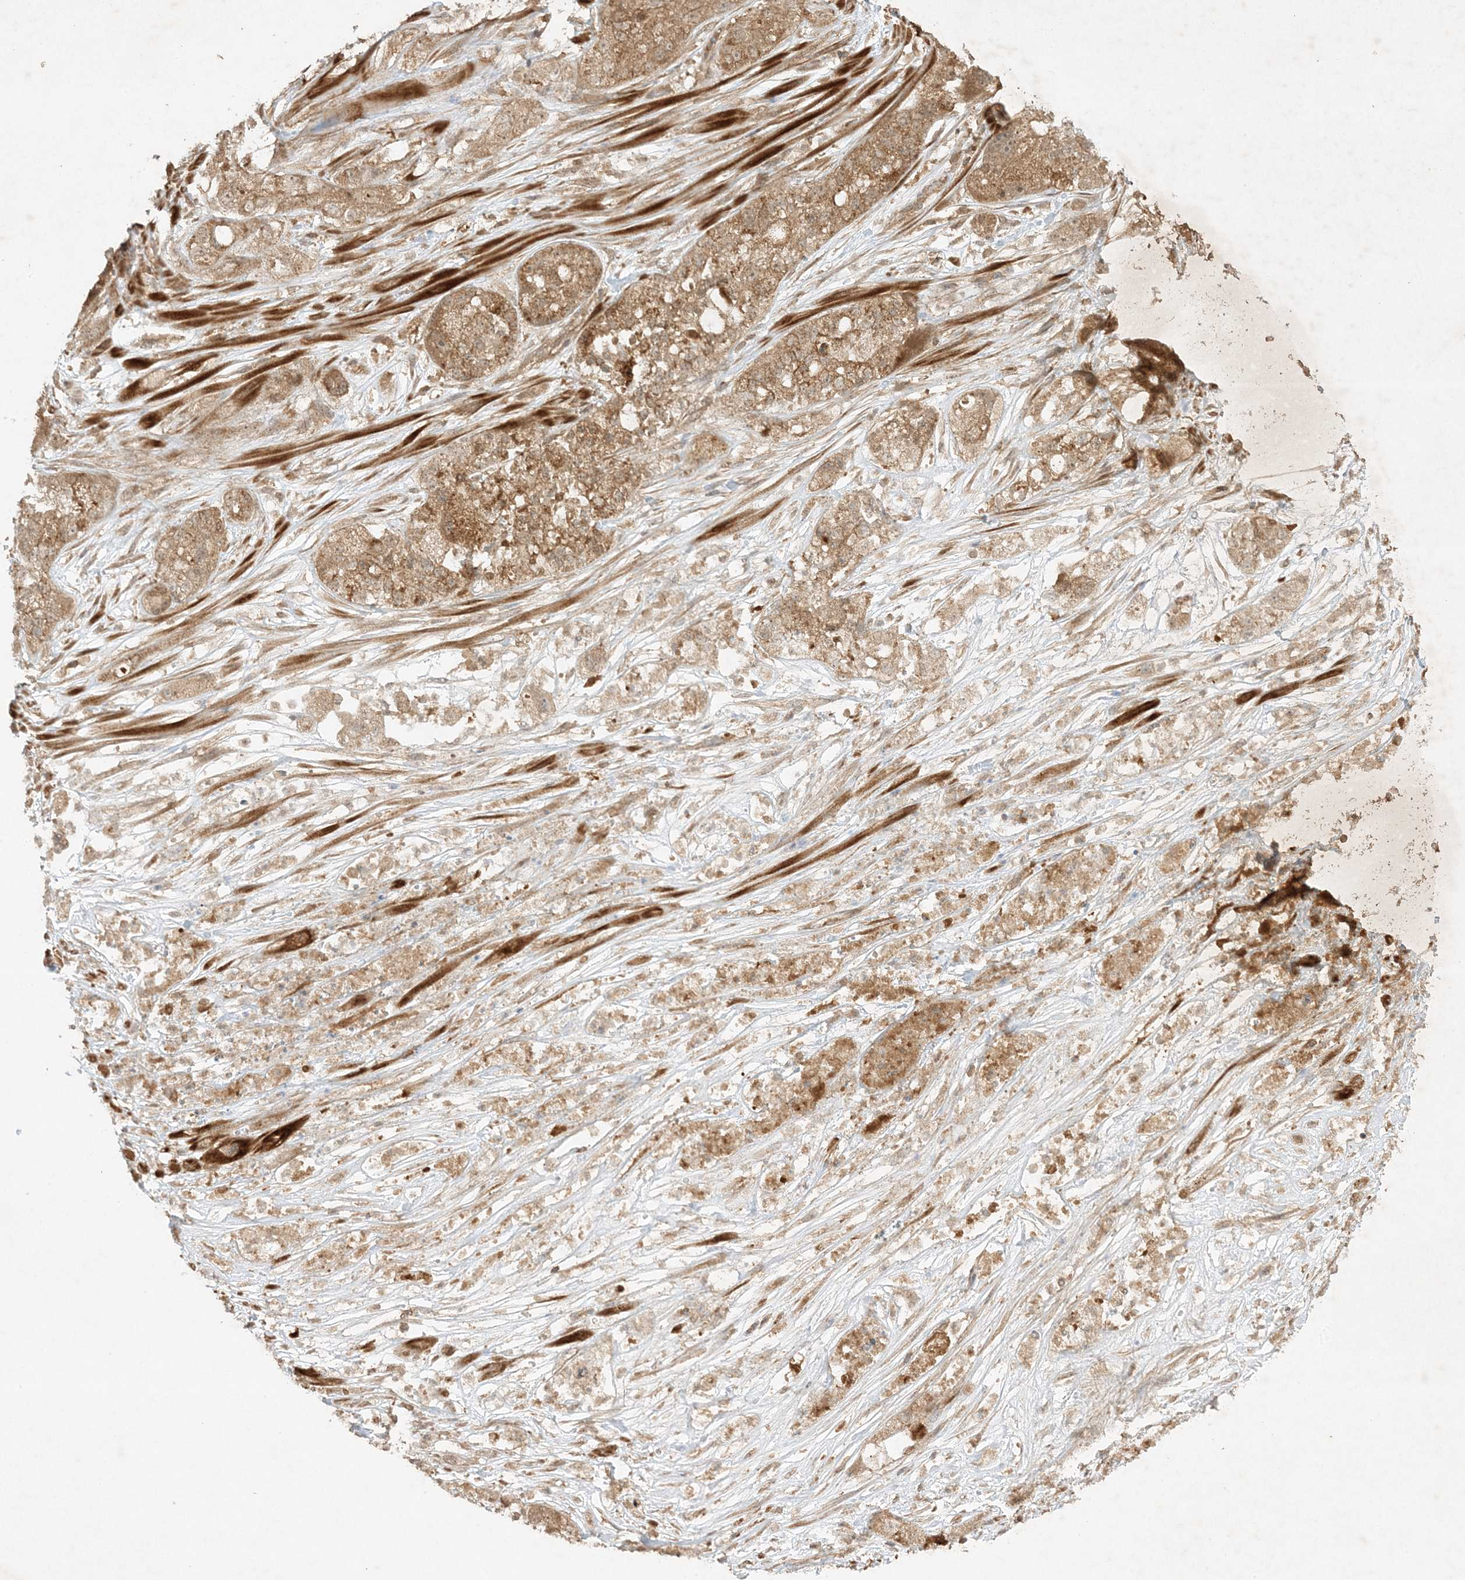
{"staining": {"intensity": "moderate", "quantity": ">75%", "location": "cytoplasmic/membranous"}, "tissue": "pancreatic cancer", "cell_type": "Tumor cells", "image_type": "cancer", "snomed": [{"axis": "morphology", "description": "Adenocarcinoma, NOS"}, {"axis": "topography", "description": "Pancreas"}], "caption": "Pancreatic adenocarcinoma stained for a protein exhibits moderate cytoplasmic/membranous positivity in tumor cells.", "gene": "XRN1", "patient": {"sex": "female", "age": 78}}